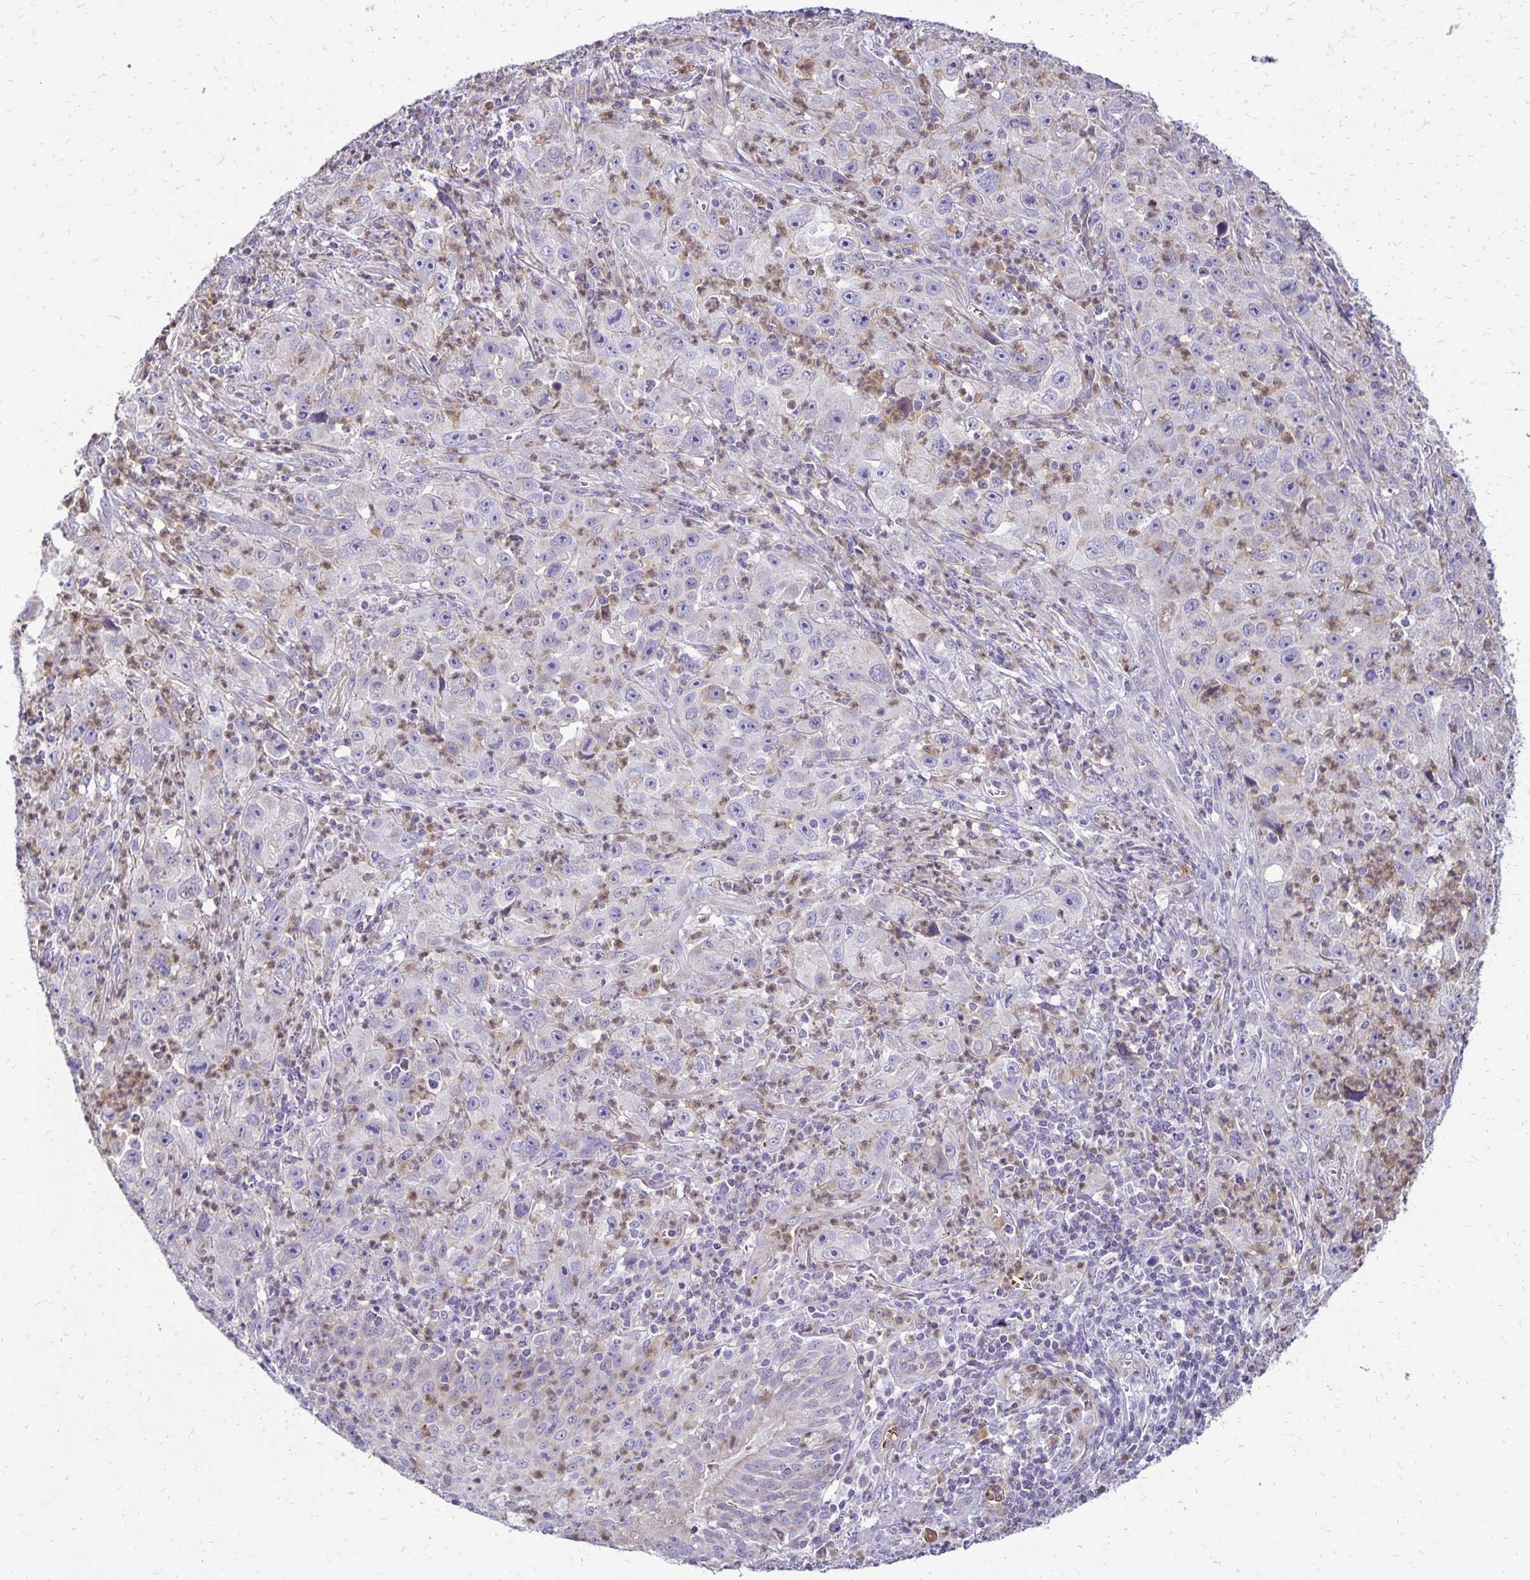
{"staining": {"intensity": "negative", "quantity": "none", "location": "none"}, "tissue": "lung cancer", "cell_type": "Tumor cells", "image_type": "cancer", "snomed": [{"axis": "morphology", "description": "Squamous cell carcinoma, NOS"}, {"axis": "topography", "description": "Lung"}], "caption": "Immunohistochemistry of human lung squamous cell carcinoma shows no staining in tumor cells.", "gene": "FN3K", "patient": {"sex": "male", "age": 71}}